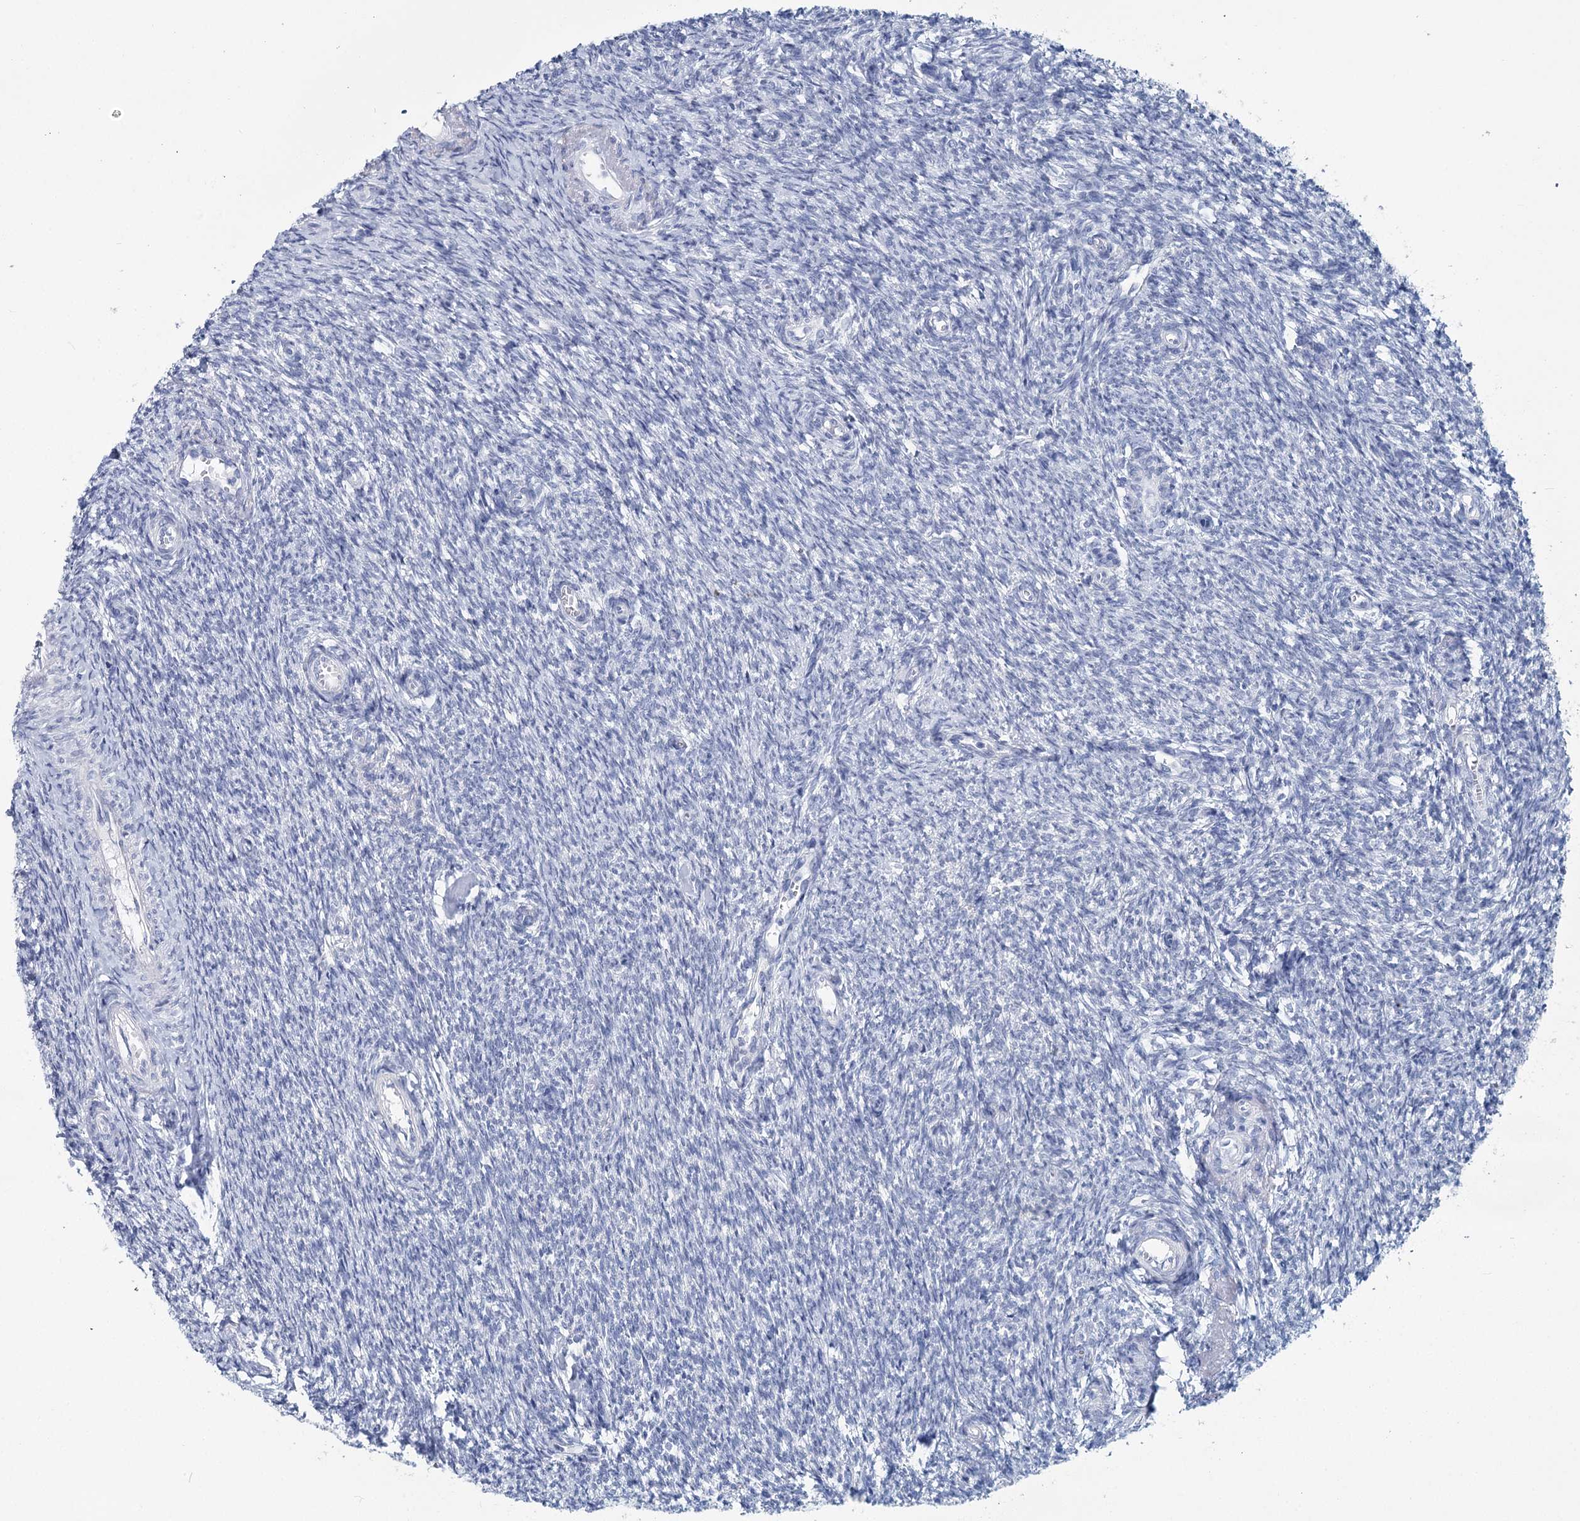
{"staining": {"intensity": "negative", "quantity": "none", "location": "none"}, "tissue": "ovary", "cell_type": "Ovarian stroma cells", "image_type": "normal", "snomed": [{"axis": "morphology", "description": "Normal tissue, NOS"}, {"axis": "topography", "description": "Ovary"}], "caption": "Ovarian stroma cells show no significant staining in benign ovary. The staining is performed using DAB brown chromogen with nuclei counter-stained in using hematoxylin.", "gene": "METTL7B", "patient": {"sex": "female", "age": 44}}